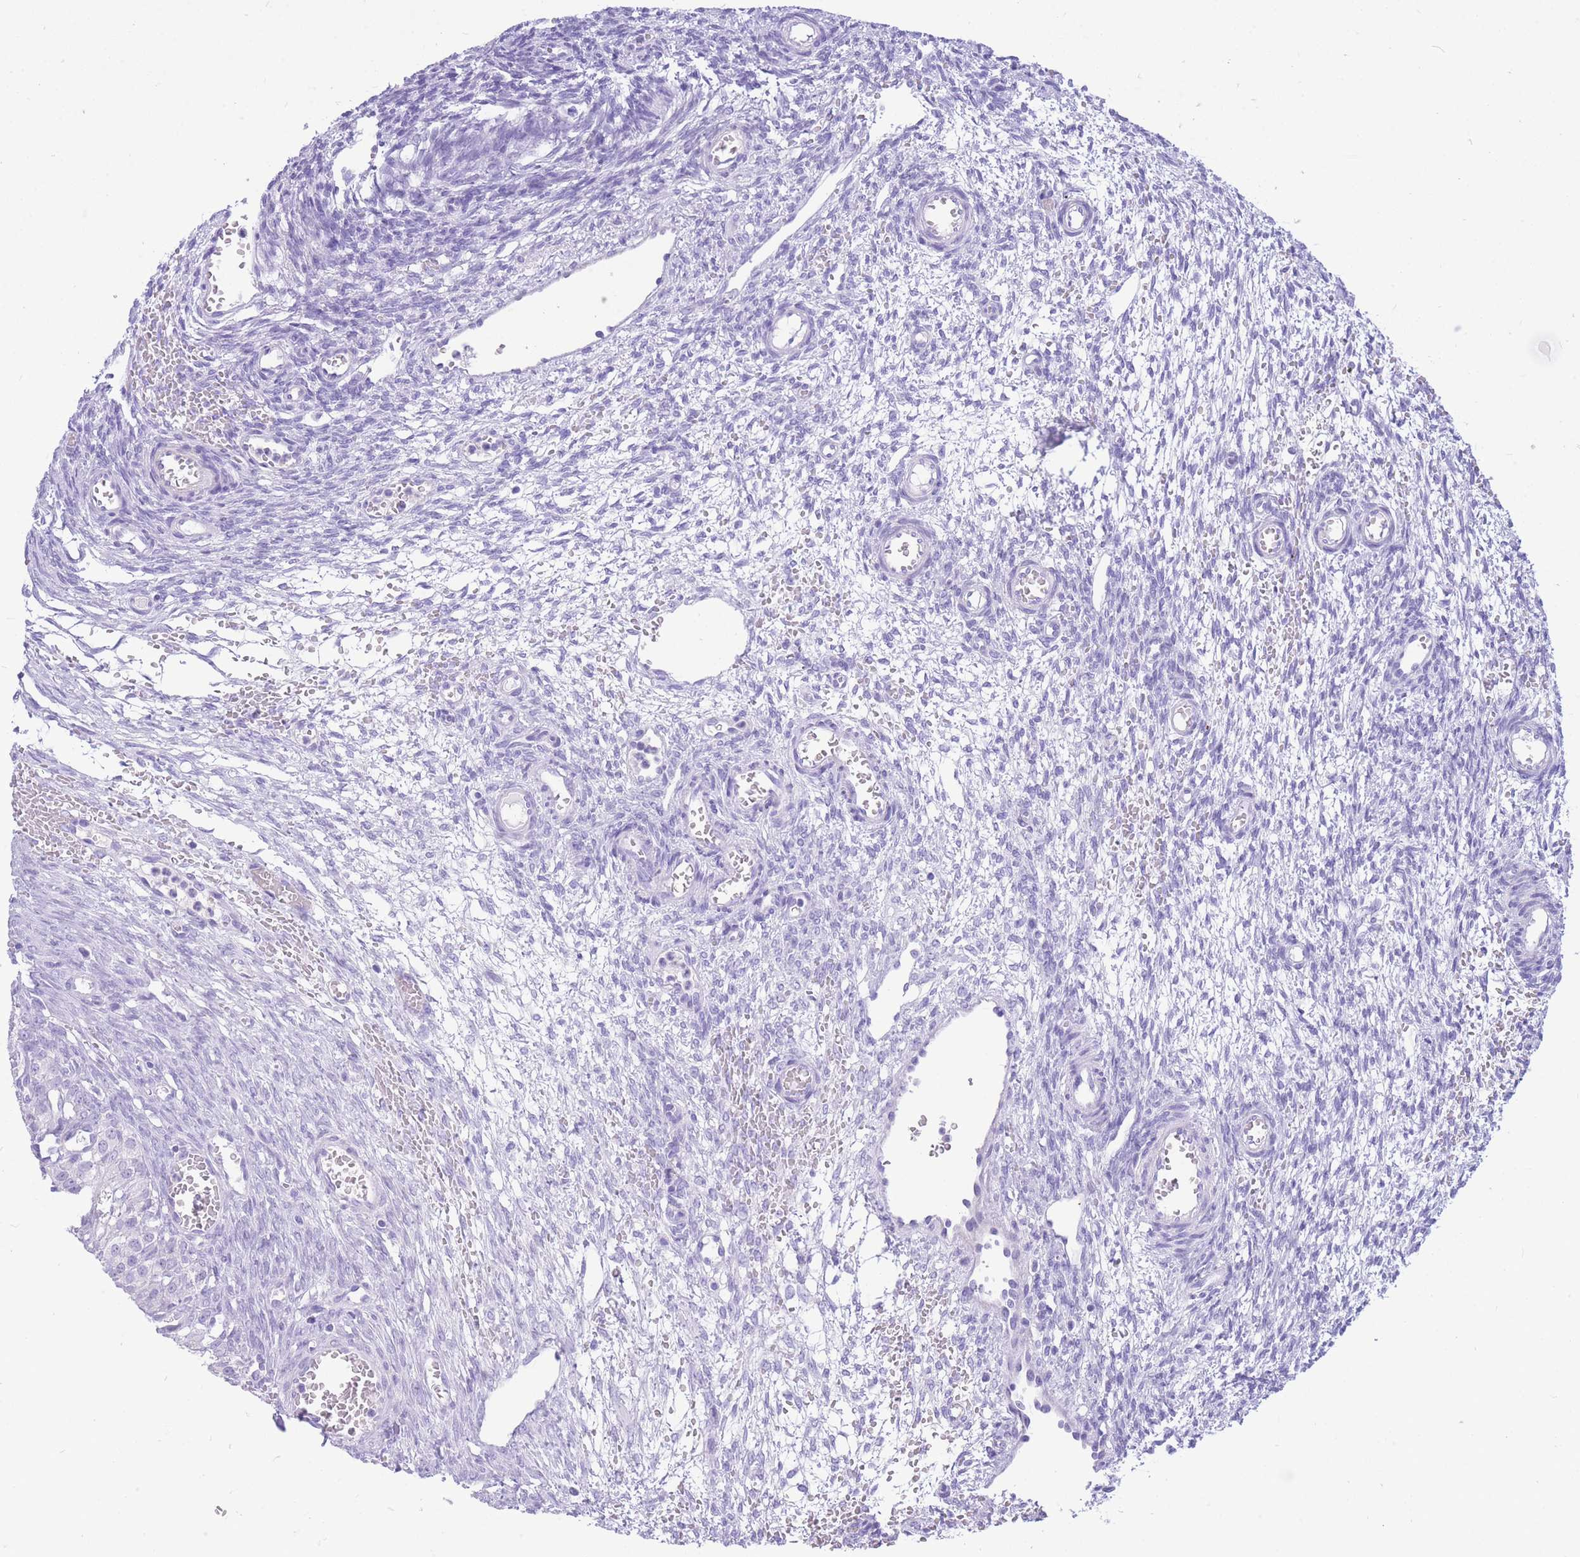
{"staining": {"intensity": "negative", "quantity": "none", "location": "none"}, "tissue": "ovary", "cell_type": "Follicle cells", "image_type": "normal", "snomed": [{"axis": "morphology", "description": "Normal tissue, NOS"}, {"axis": "topography", "description": "Ovary"}], "caption": "High power microscopy histopathology image of an IHC image of normal ovary, revealing no significant staining in follicle cells. (Immunohistochemistry, brightfield microscopy, high magnification).", "gene": "ZFP62", "patient": {"sex": "female", "age": 39}}